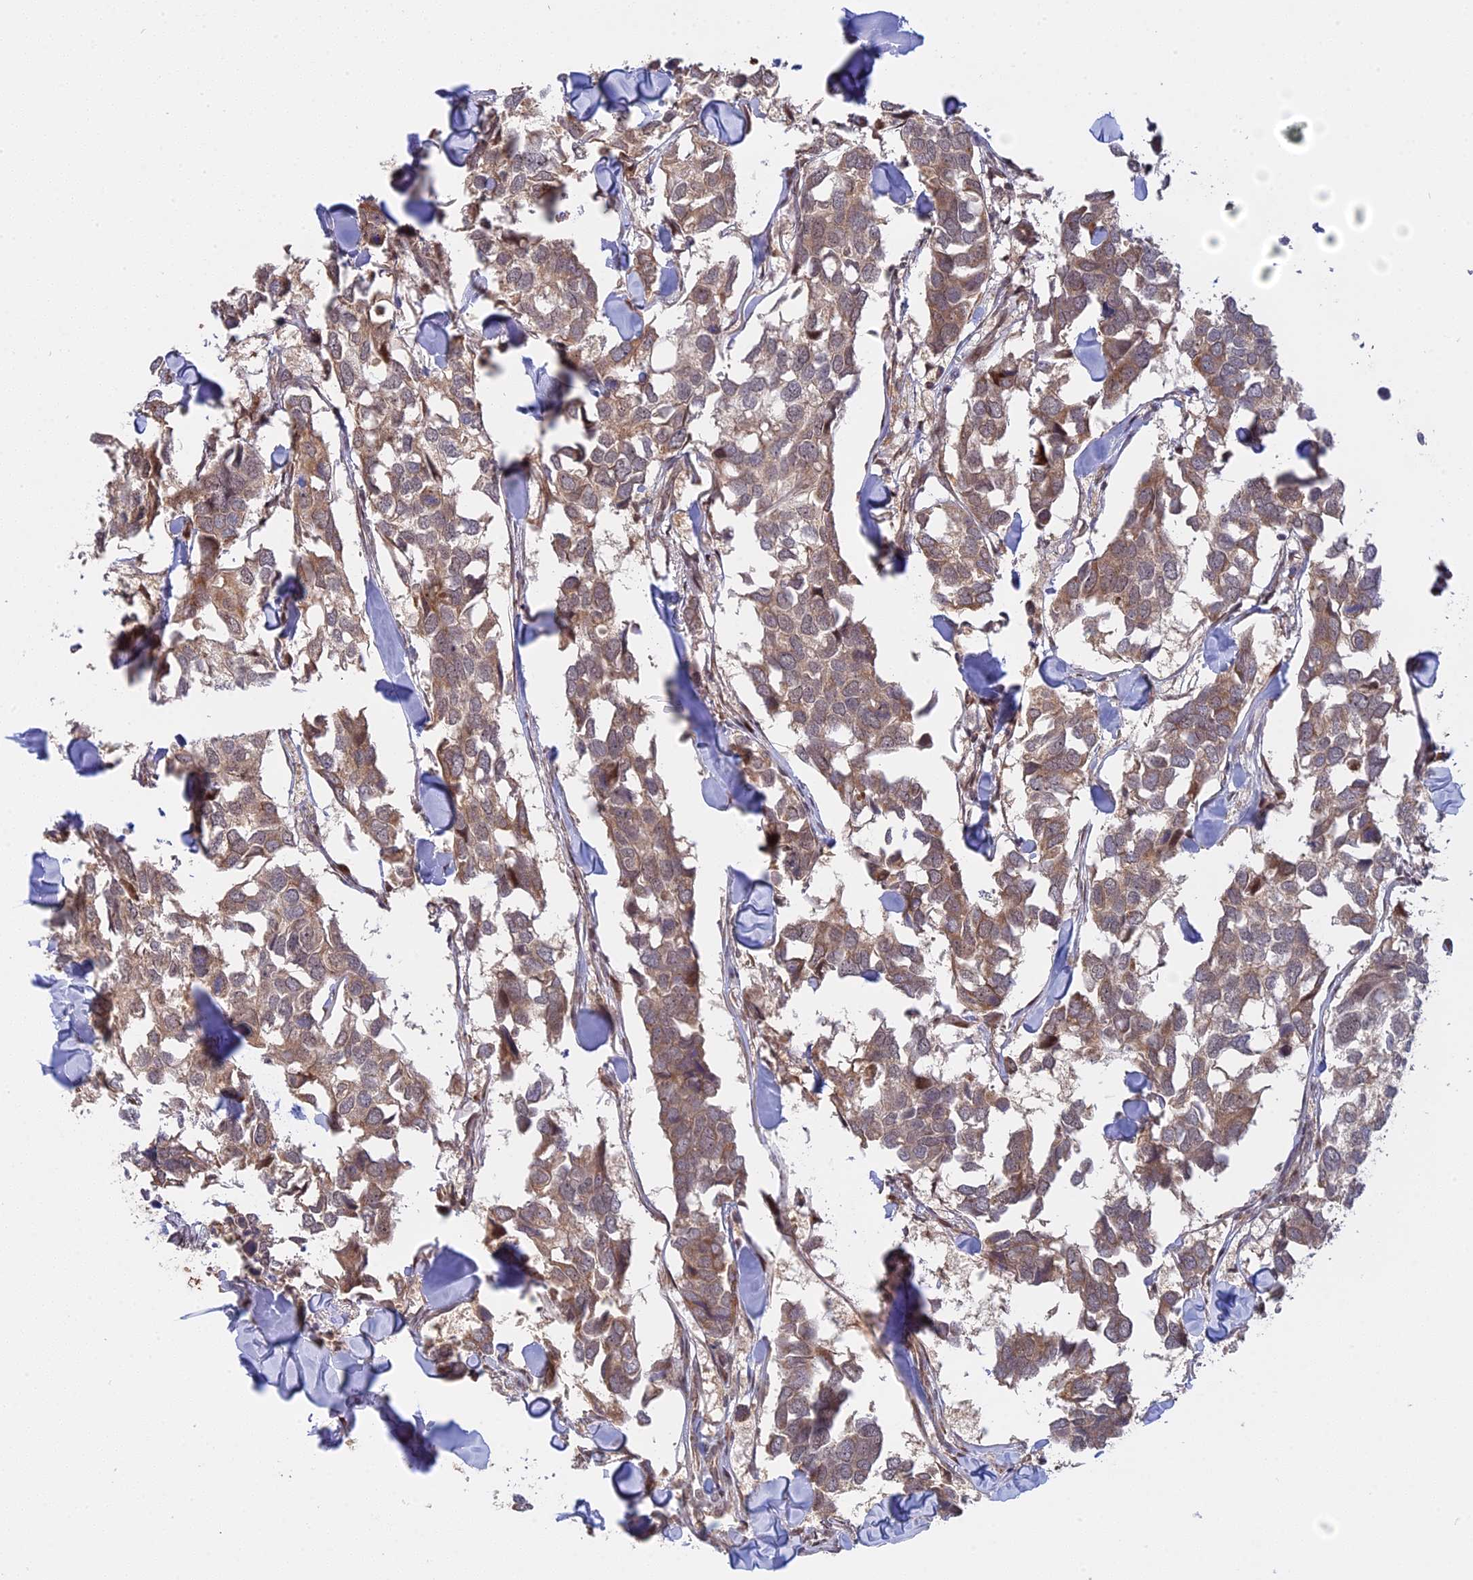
{"staining": {"intensity": "moderate", "quantity": "25%-75%", "location": "cytoplasmic/membranous"}, "tissue": "breast cancer", "cell_type": "Tumor cells", "image_type": "cancer", "snomed": [{"axis": "morphology", "description": "Duct carcinoma"}, {"axis": "topography", "description": "Breast"}], "caption": "Tumor cells reveal moderate cytoplasmic/membranous positivity in approximately 25%-75% of cells in breast cancer. The staining is performed using DAB brown chromogen to label protein expression. The nuclei are counter-stained blue using hematoxylin.", "gene": "GSKIP", "patient": {"sex": "female", "age": 83}}